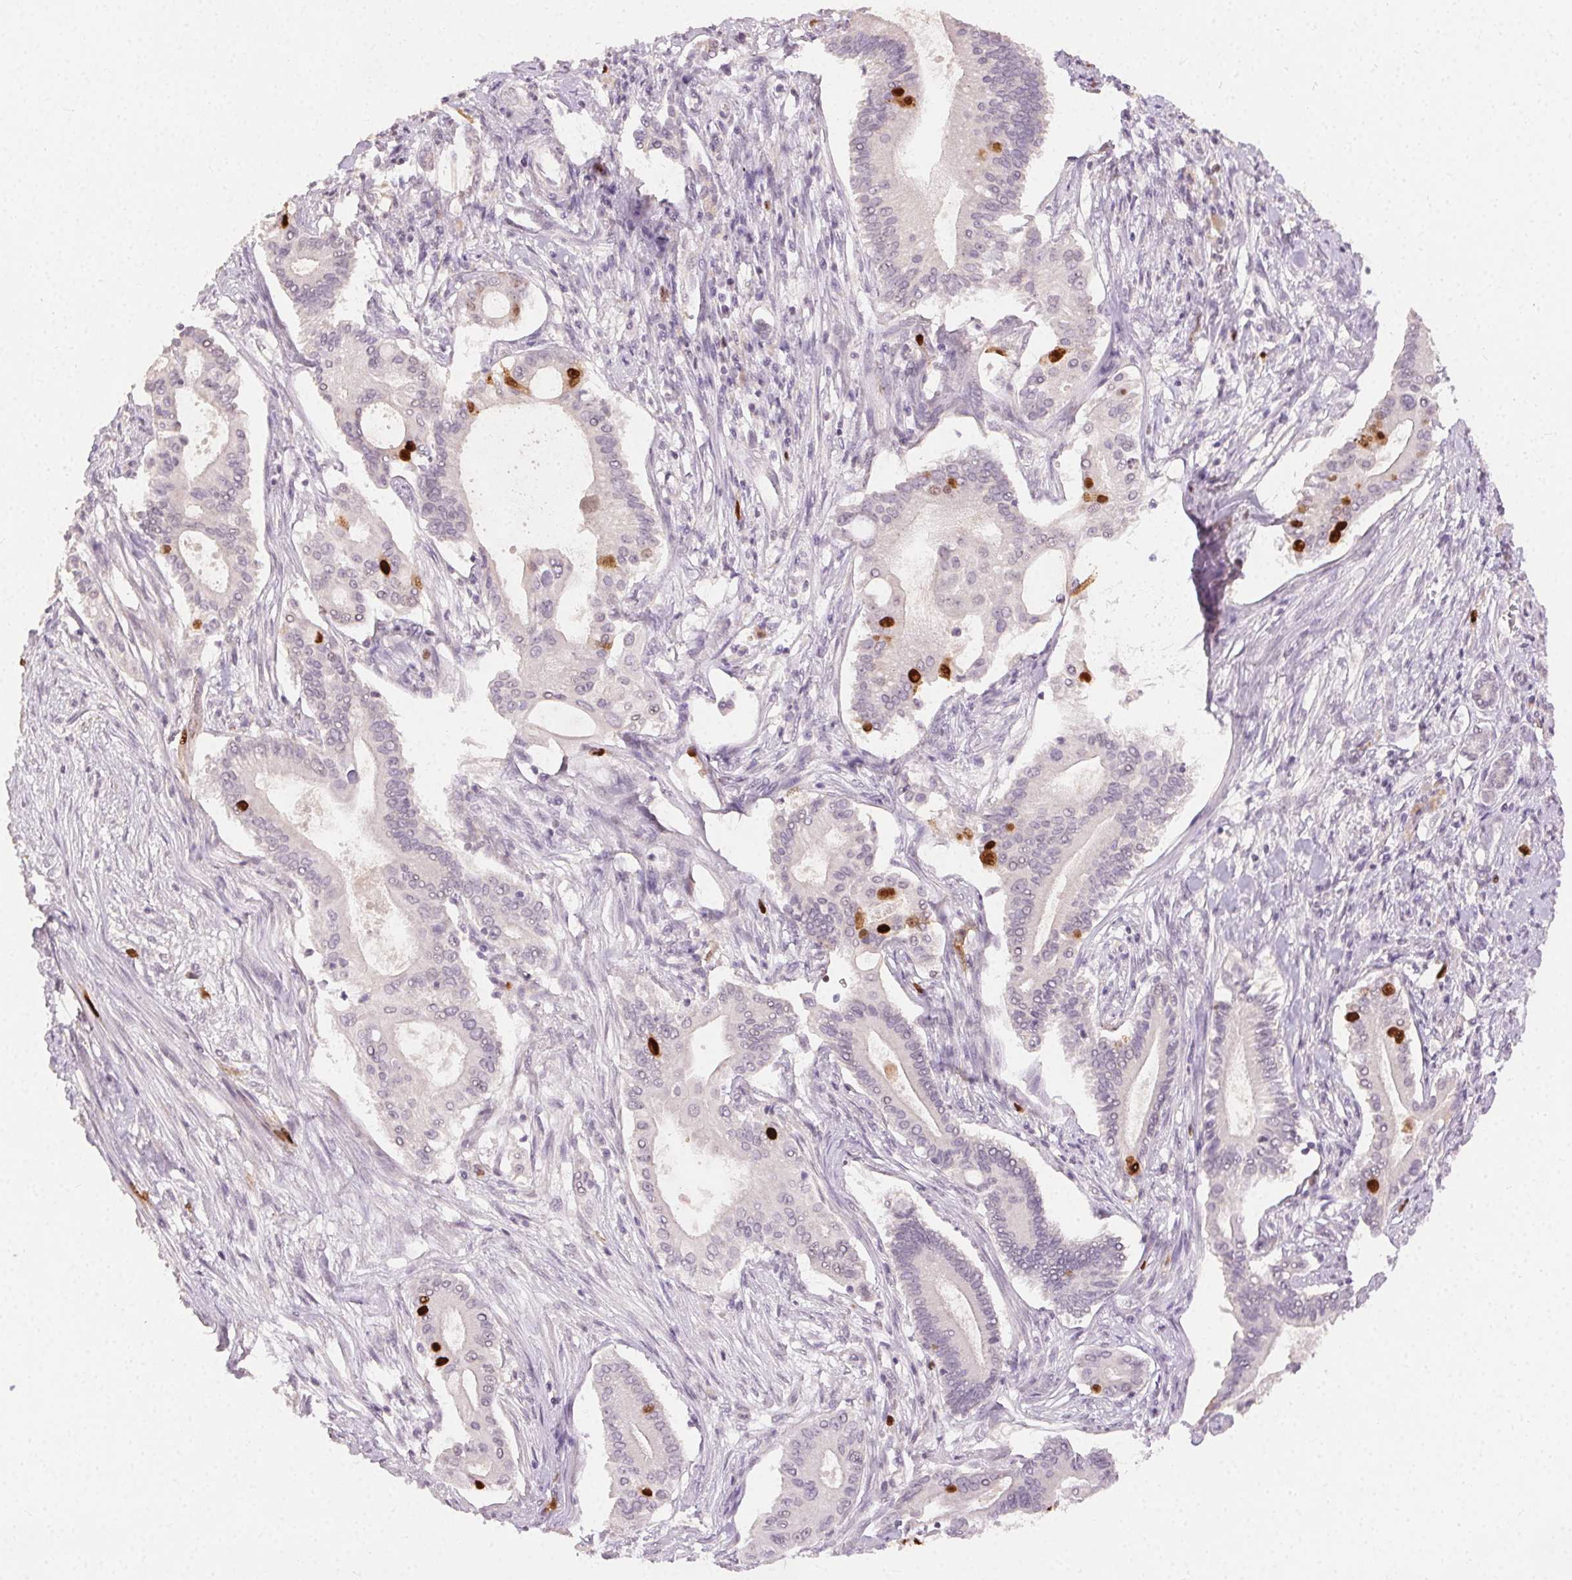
{"staining": {"intensity": "strong", "quantity": "<25%", "location": "nuclear"}, "tissue": "pancreatic cancer", "cell_type": "Tumor cells", "image_type": "cancer", "snomed": [{"axis": "morphology", "description": "Adenocarcinoma, NOS"}, {"axis": "topography", "description": "Pancreas"}], "caption": "The photomicrograph displays staining of pancreatic adenocarcinoma, revealing strong nuclear protein positivity (brown color) within tumor cells.", "gene": "ANLN", "patient": {"sex": "female", "age": 68}}